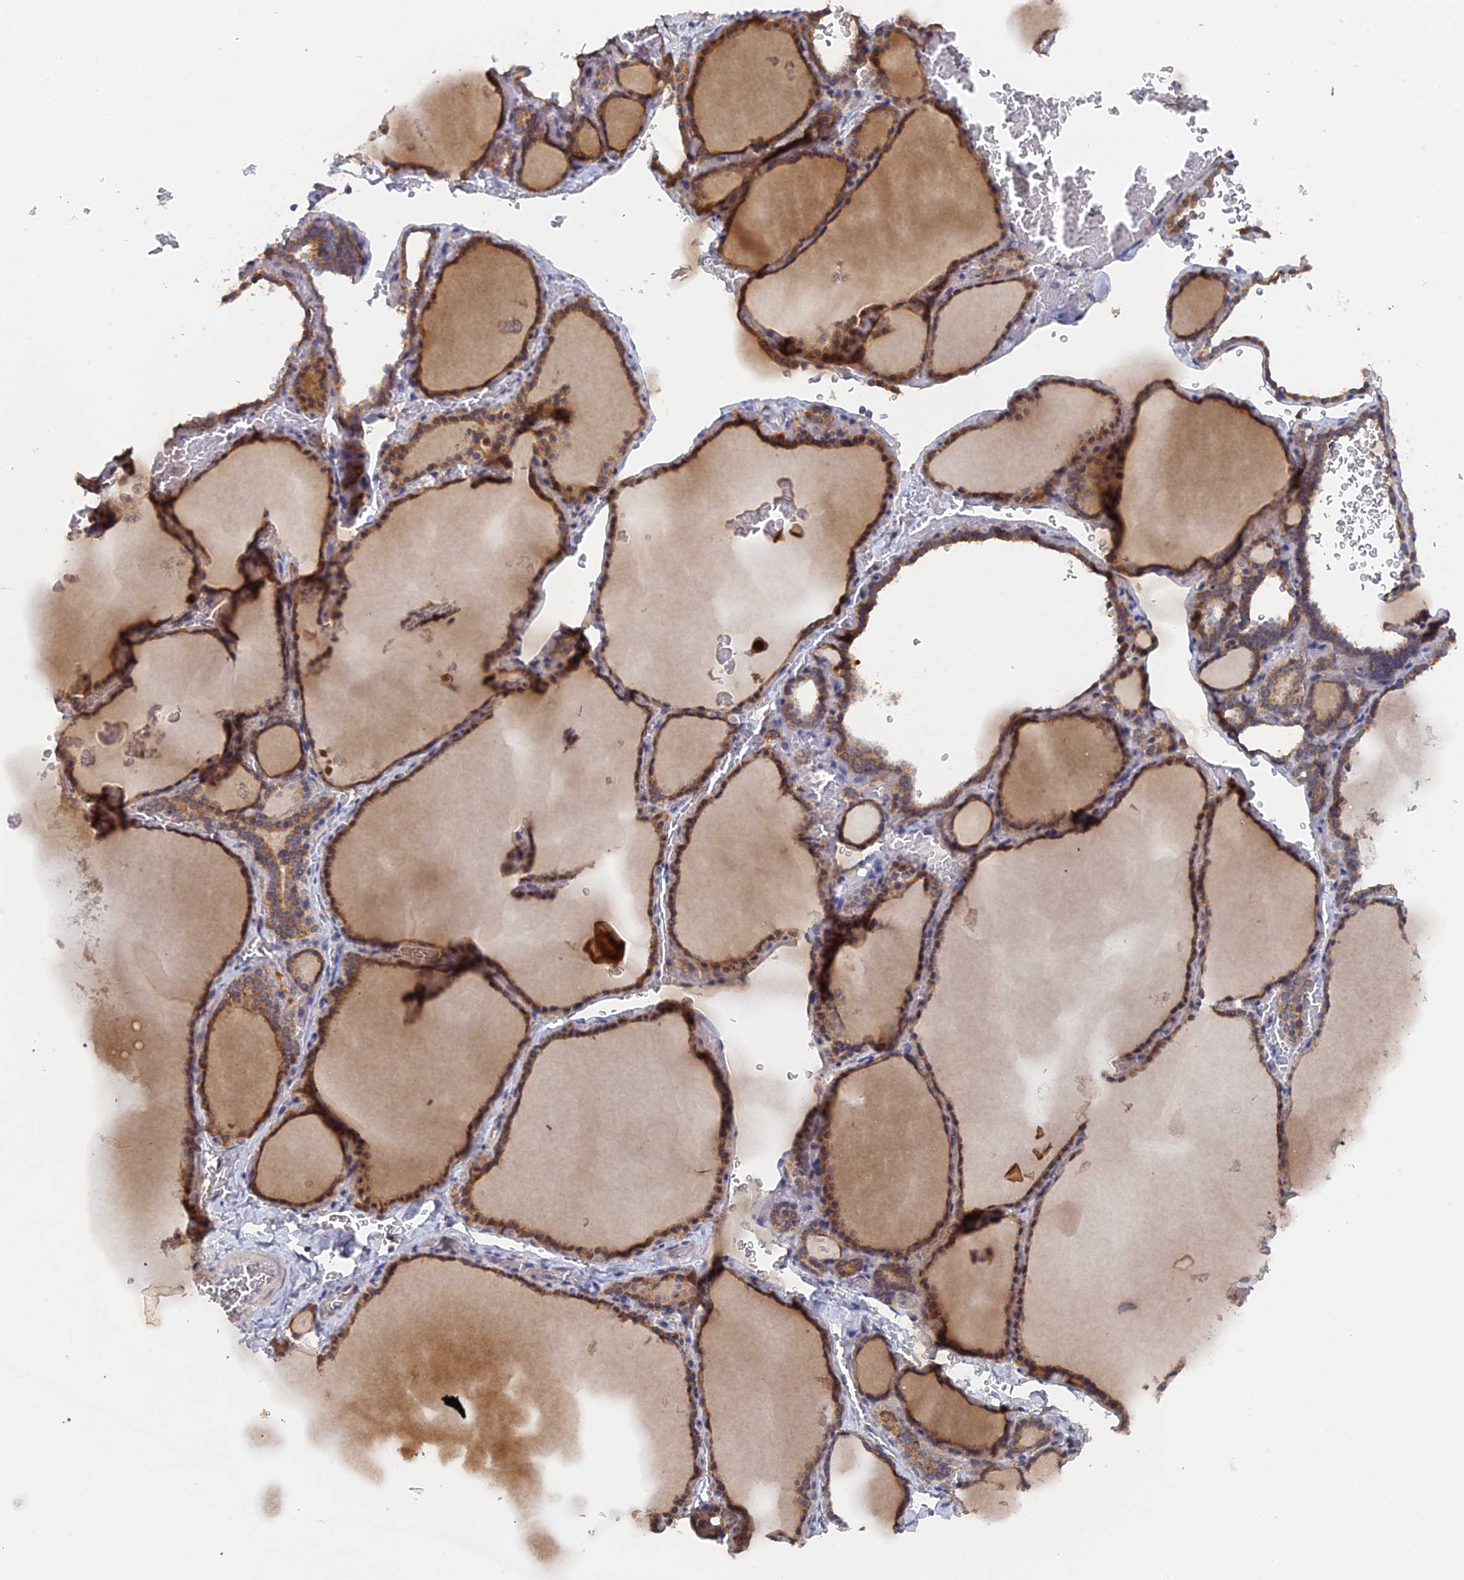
{"staining": {"intensity": "strong", "quantity": ">75%", "location": "cytoplasmic/membranous"}, "tissue": "thyroid gland", "cell_type": "Glandular cells", "image_type": "normal", "snomed": [{"axis": "morphology", "description": "Normal tissue, NOS"}, {"axis": "topography", "description": "Thyroid gland"}], "caption": "About >75% of glandular cells in normal thyroid gland exhibit strong cytoplasmic/membranous protein staining as visualized by brown immunohistochemical staining.", "gene": "MIGA2", "patient": {"sex": "female", "age": 39}}